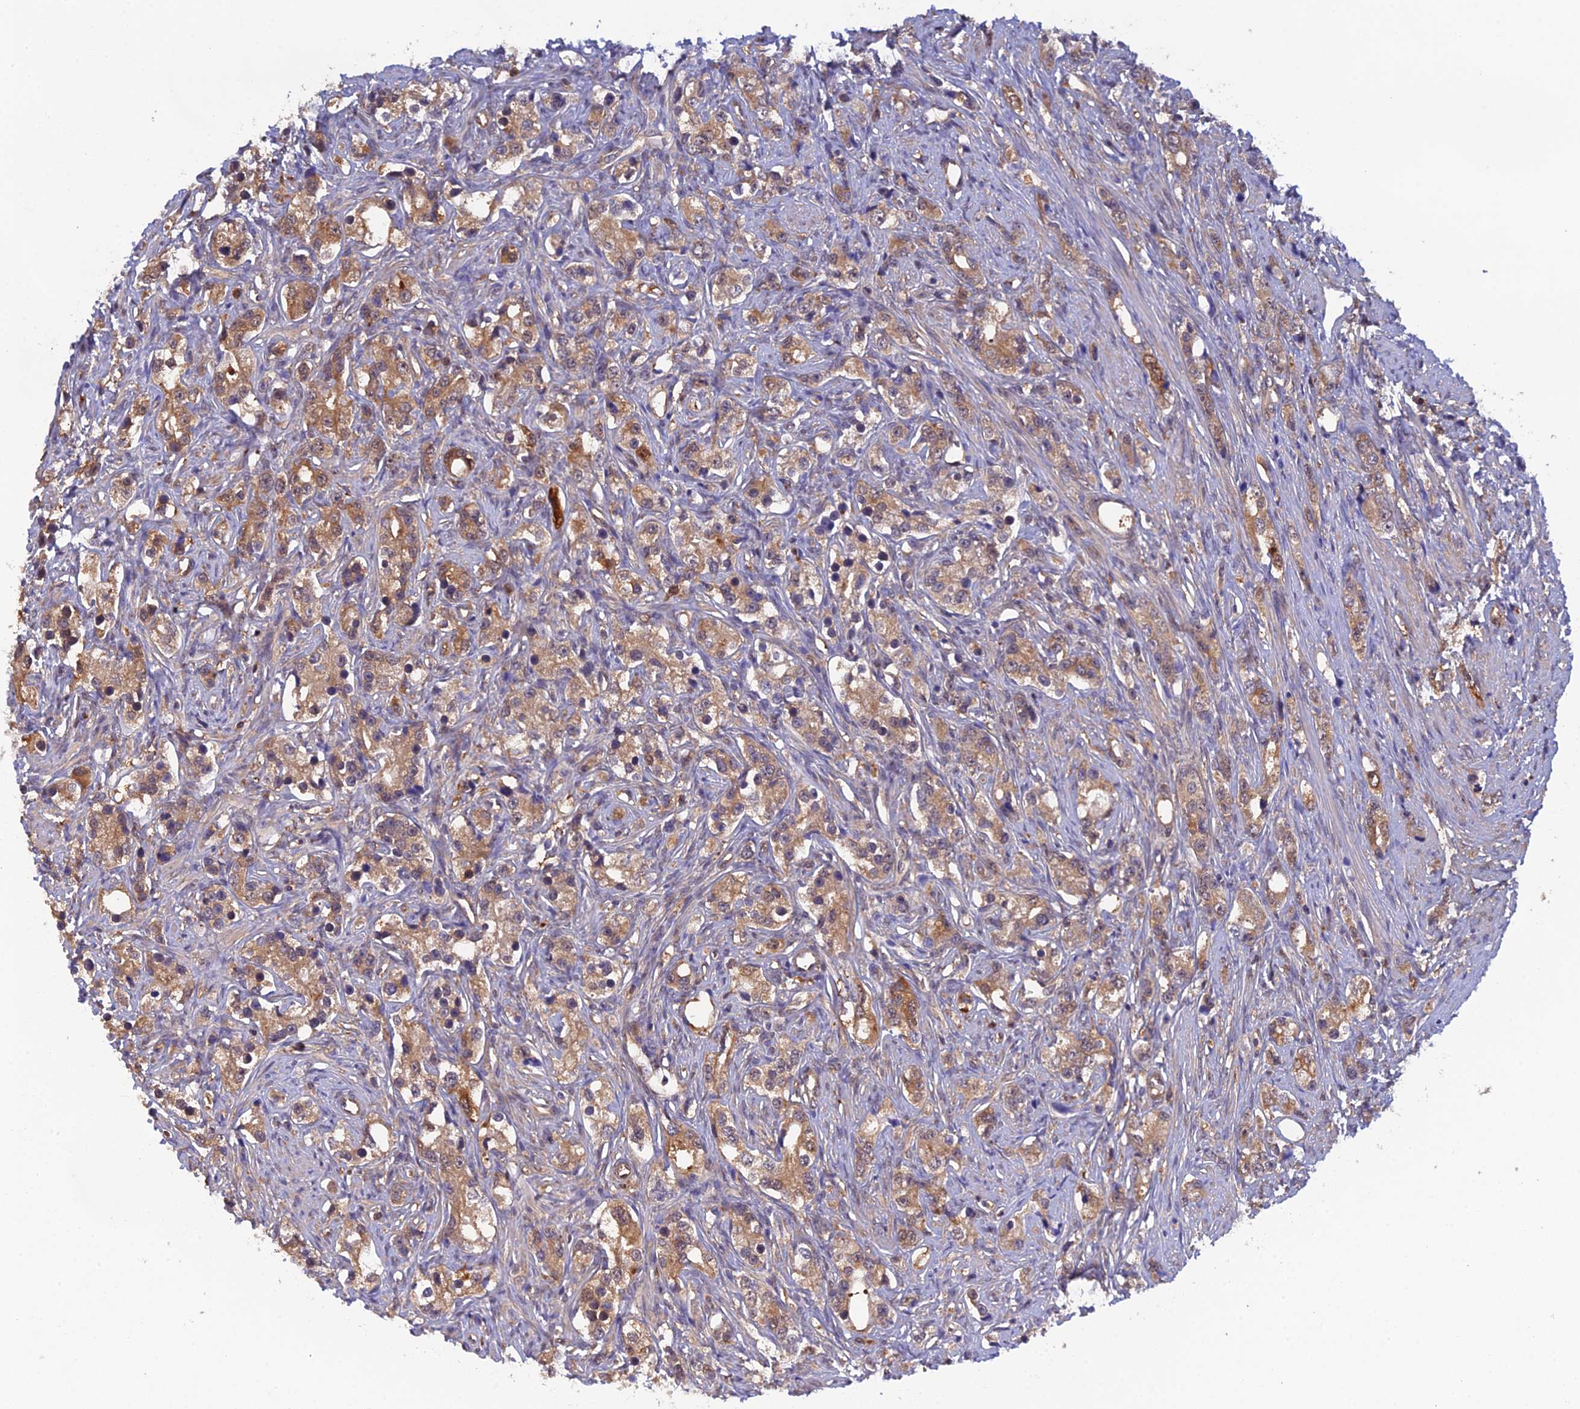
{"staining": {"intensity": "moderate", "quantity": ">75%", "location": "cytoplasmic/membranous,nuclear"}, "tissue": "prostate cancer", "cell_type": "Tumor cells", "image_type": "cancer", "snomed": [{"axis": "morphology", "description": "Adenocarcinoma, High grade"}, {"axis": "topography", "description": "Prostate"}], "caption": "DAB immunohistochemical staining of prostate high-grade adenocarcinoma exhibits moderate cytoplasmic/membranous and nuclear protein expression in about >75% of tumor cells. Nuclei are stained in blue.", "gene": "HINT1", "patient": {"sex": "male", "age": 63}}